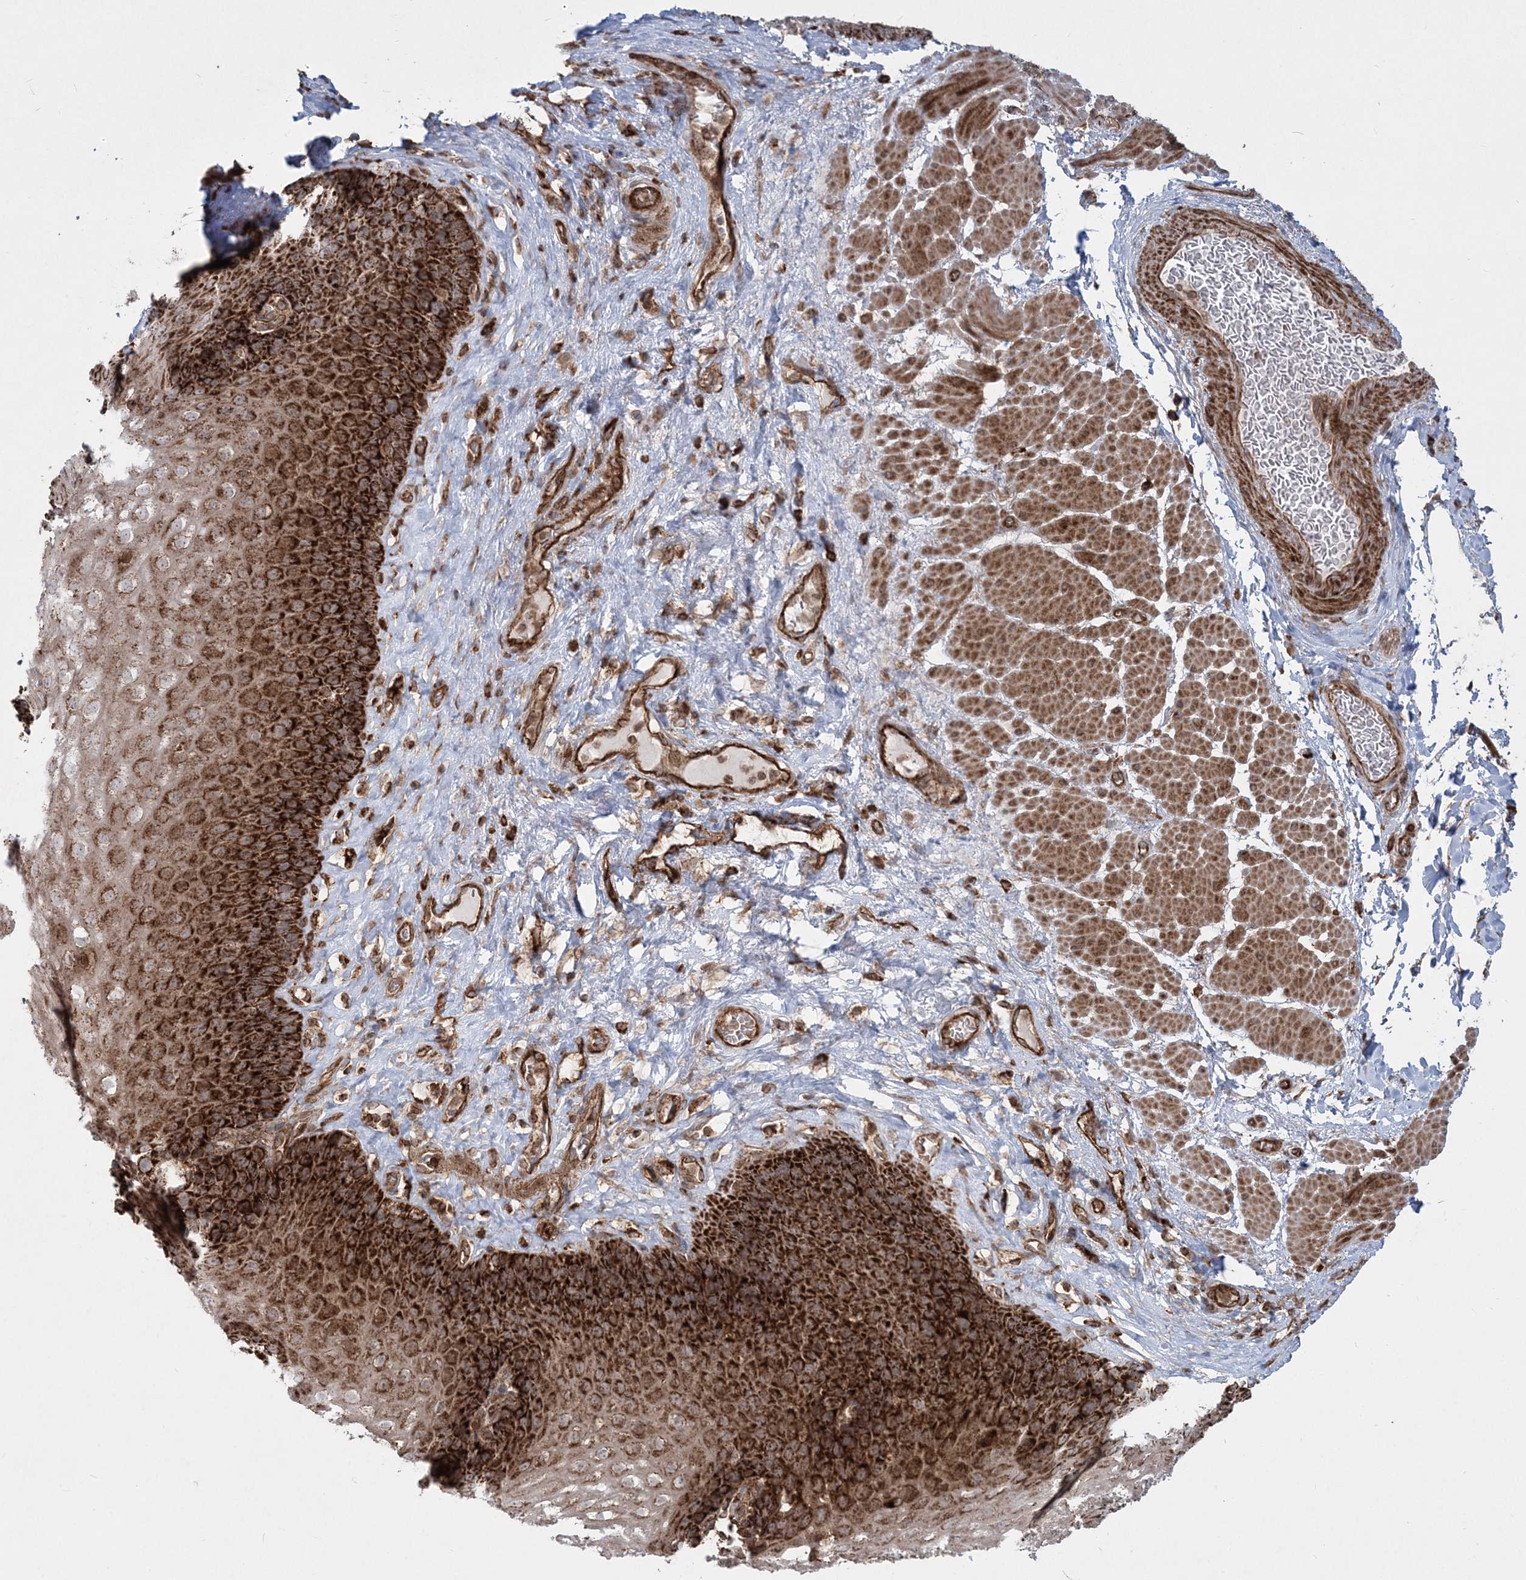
{"staining": {"intensity": "strong", "quantity": ">75%", "location": "cytoplasmic/membranous"}, "tissue": "esophagus", "cell_type": "Squamous epithelial cells", "image_type": "normal", "snomed": [{"axis": "morphology", "description": "Normal tissue, NOS"}, {"axis": "topography", "description": "Esophagus"}], "caption": "A high-resolution micrograph shows immunohistochemistry (IHC) staining of benign esophagus, which shows strong cytoplasmic/membranous positivity in approximately >75% of squamous epithelial cells. (DAB (3,3'-diaminobenzidine) IHC, brown staining for protein, blue staining for nuclei).", "gene": "LRPPRC", "patient": {"sex": "female", "age": 66}}